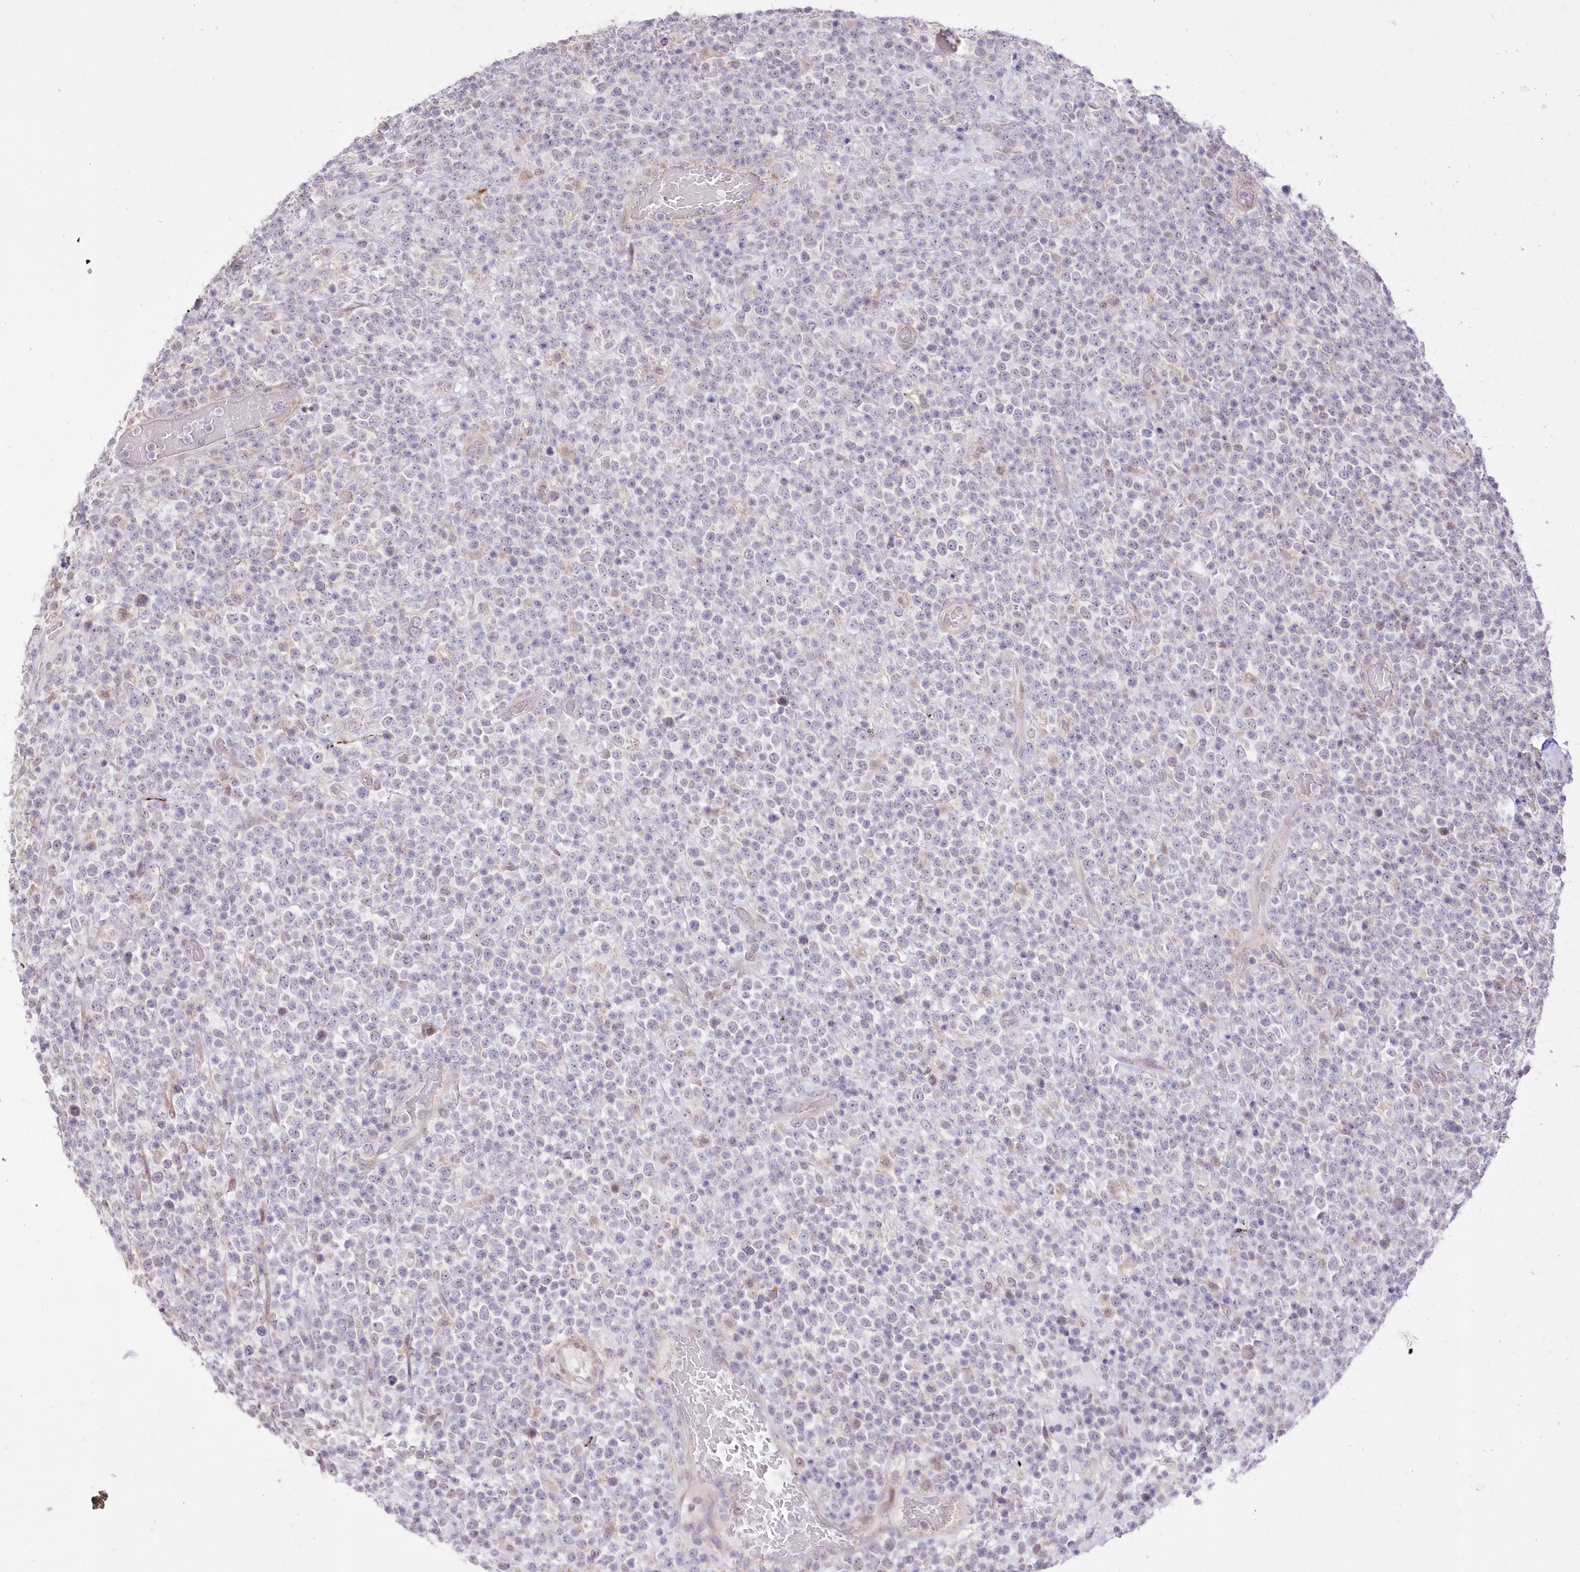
{"staining": {"intensity": "negative", "quantity": "none", "location": "none"}, "tissue": "lymphoma", "cell_type": "Tumor cells", "image_type": "cancer", "snomed": [{"axis": "morphology", "description": "Malignant lymphoma, non-Hodgkin's type, High grade"}, {"axis": "topography", "description": "Colon"}], "caption": "High magnification brightfield microscopy of lymphoma stained with DAB (brown) and counterstained with hematoxylin (blue): tumor cells show no significant positivity.", "gene": "FAM241B", "patient": {"sex": "female", "age": 53}}